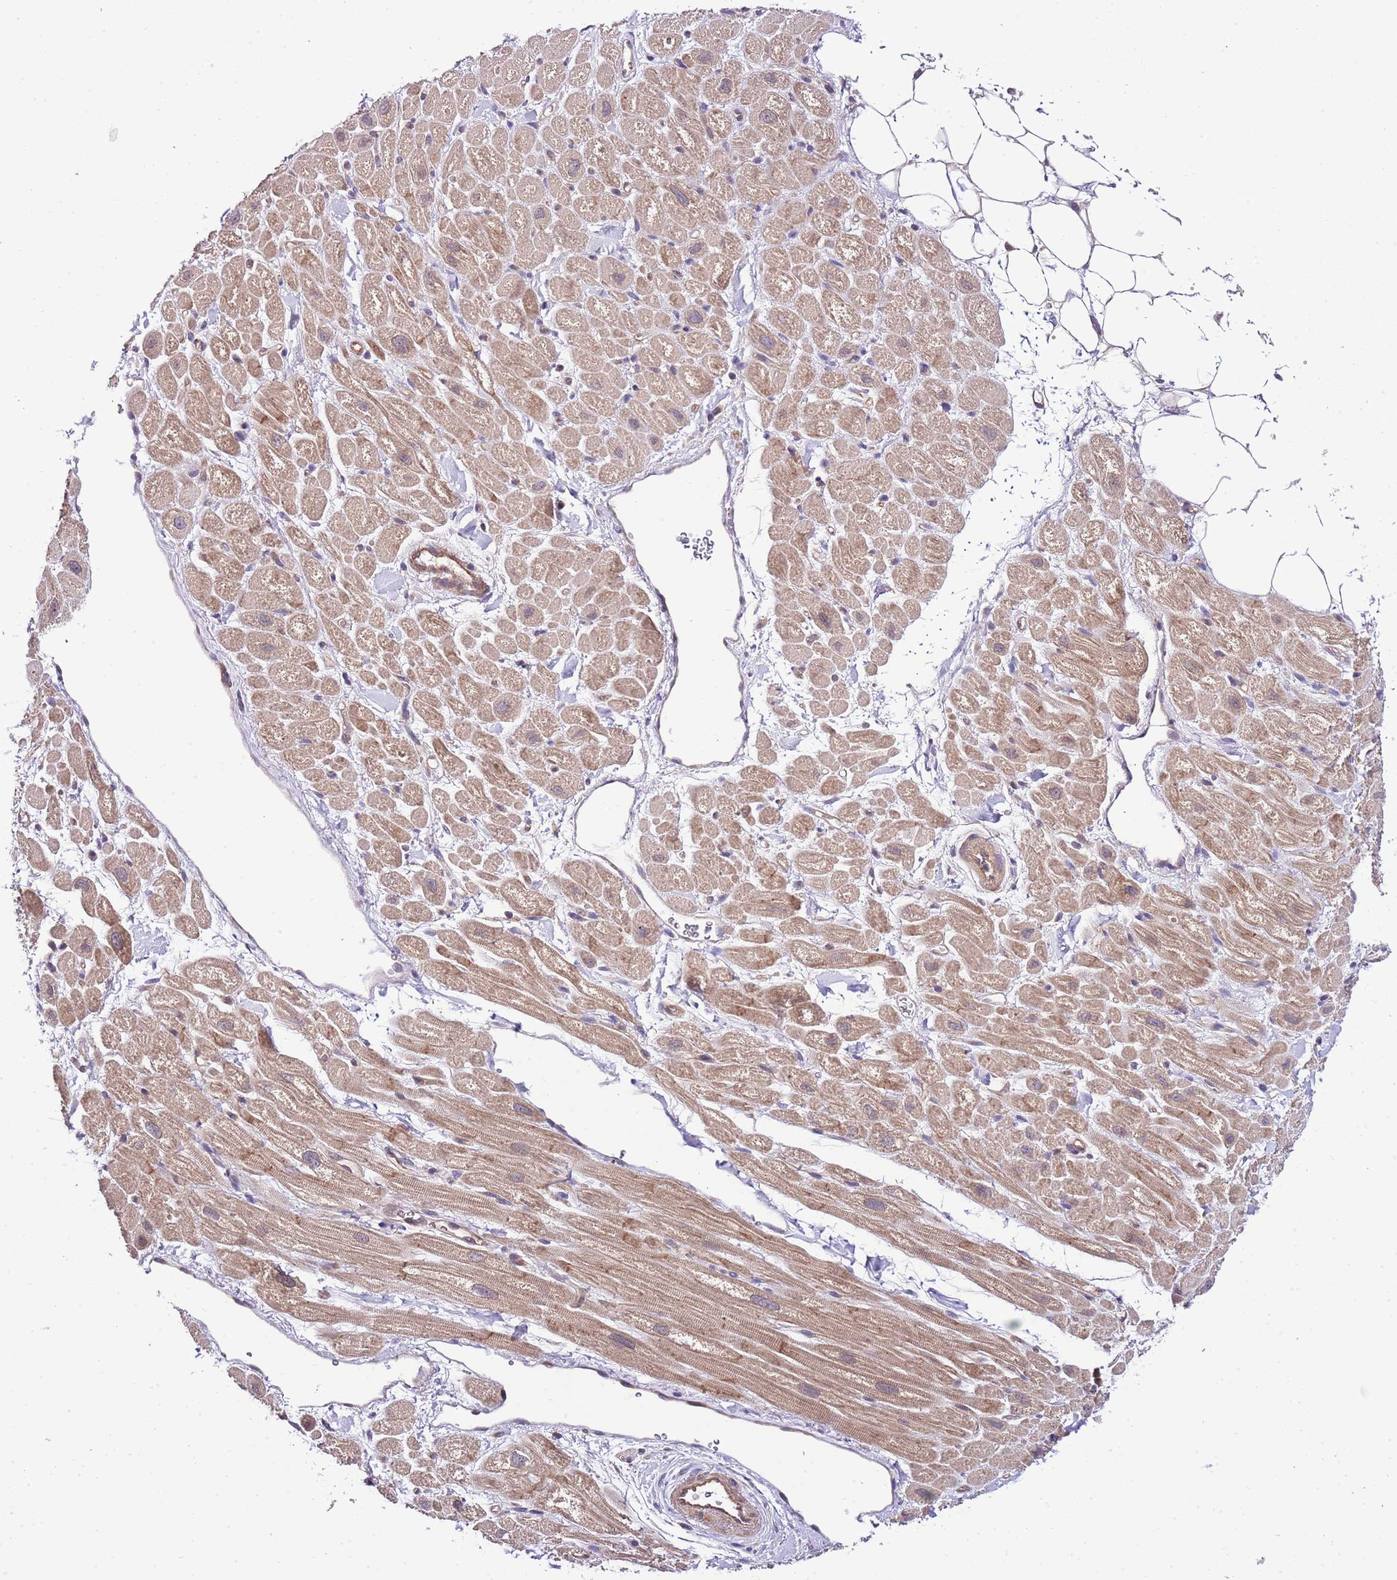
{"staining": {"intensity": "moderate", "quantity": "25%-75%", "location": "cytoplasmic/membranous"}, "tissue": "heart muscle", "cell_type": "Cardiomyocytes", "image_type": "normal", "snomed": [{"axis": "morphology", "description": "Normal tissue, NOS"}, {"axis": "topography", "description": "Heart"}], "caption": "Heart muscle stained with DAB immunohistochemistry (IHC) reveals medium levels of moderate cytoplasmic/membranous staining in approximately 25%-75% of cardiomyocytes.", "gene": "DONSON", "patient": {"sex": "male", "age": 65}}